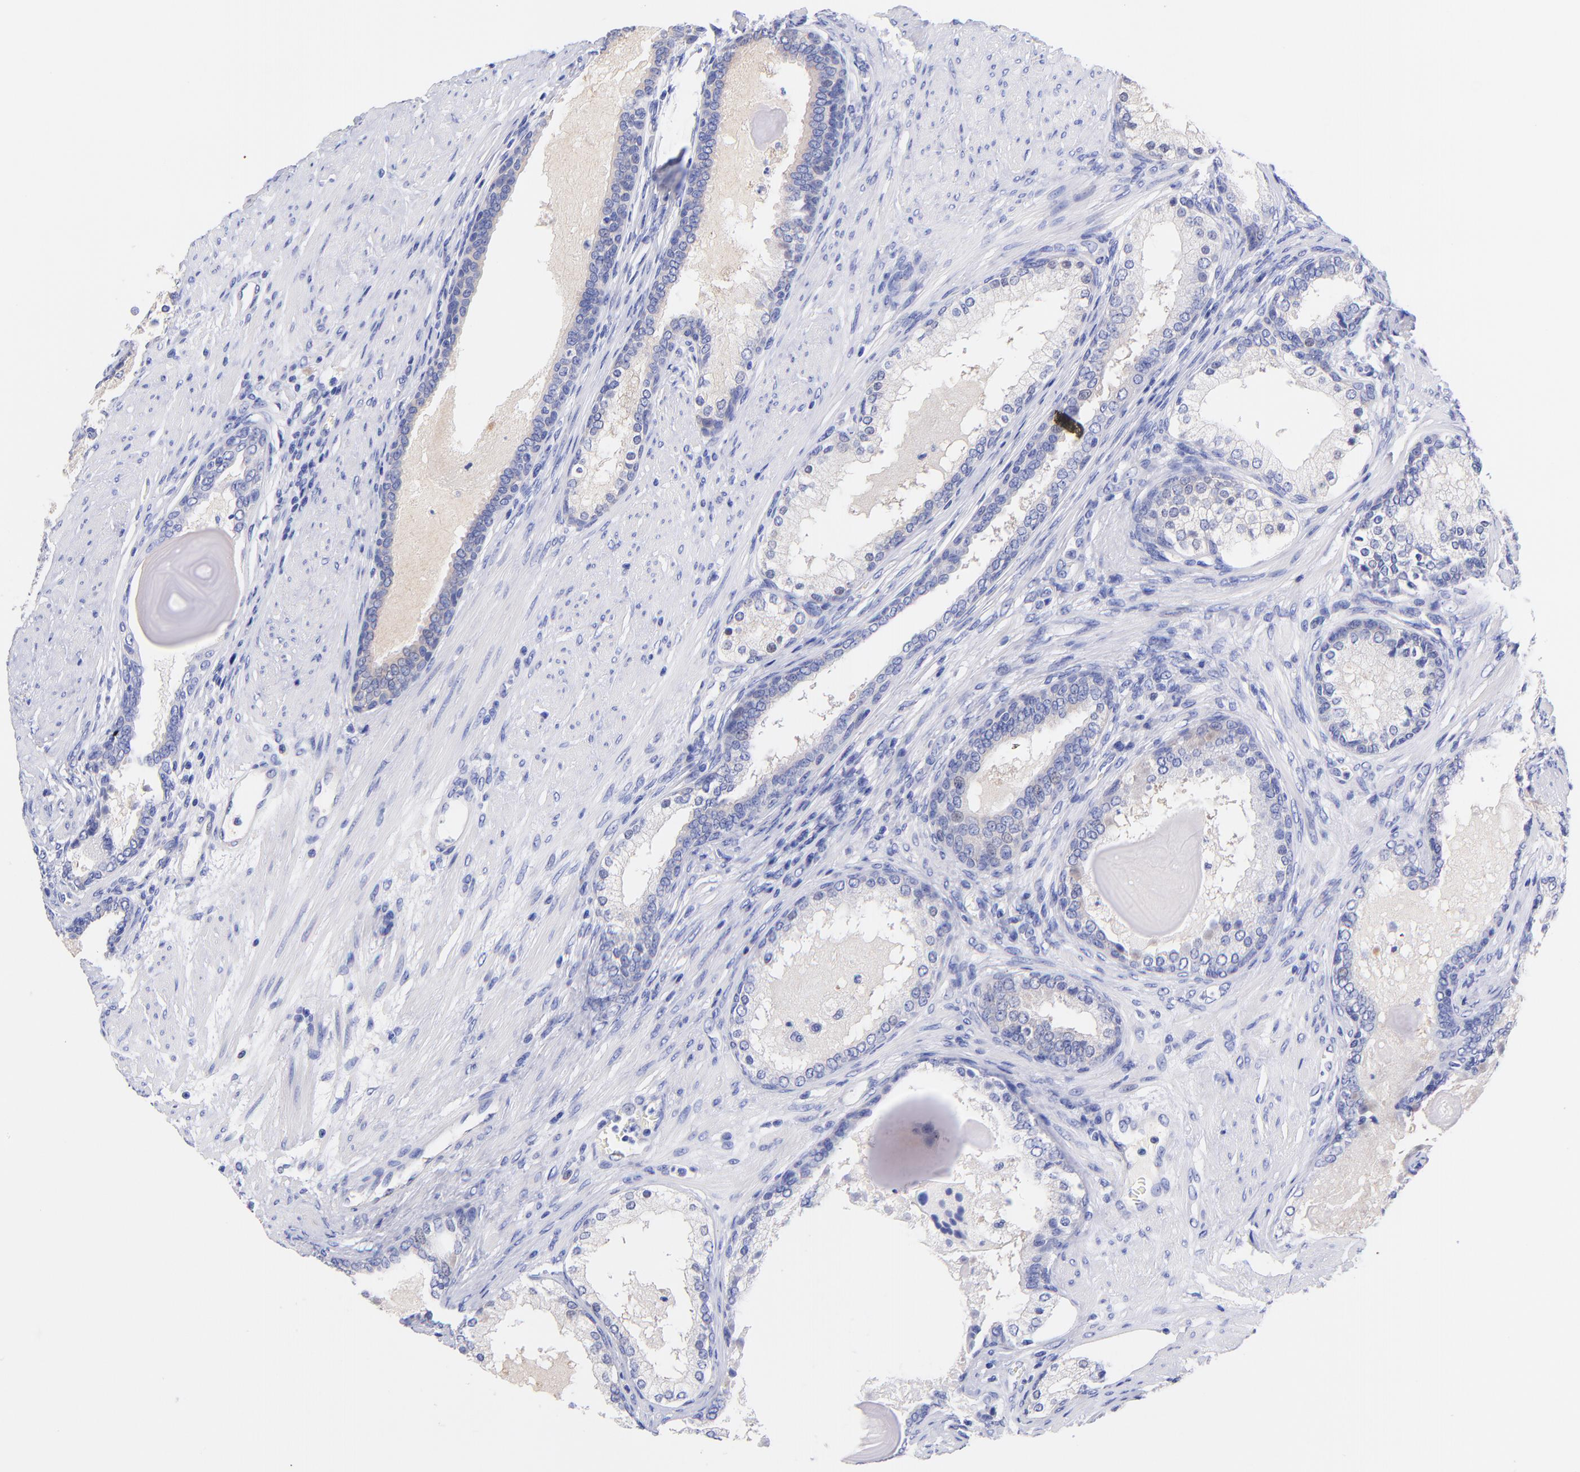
{"staining": {"intensity": "negative", "quantity": "none", "location": "none"}, "tissue": "prostate cancer", "cell_type": "Tumor cells", "image_type": "cancer", "snomed": [{"axis": "morphology", "description": "Adenocarcinoma, Medium grade"}, {"axis": "topography", "description": "Prostate"}], "caption": "DAB (3,3'-diaminobenzidine) immunohistochemical staining of adenocarcinoma (medium-grade) (prostate) displays no significant staining in tumor cells.", "gene": "GPHN", "patient": {"sex": "male", "age": 72}}